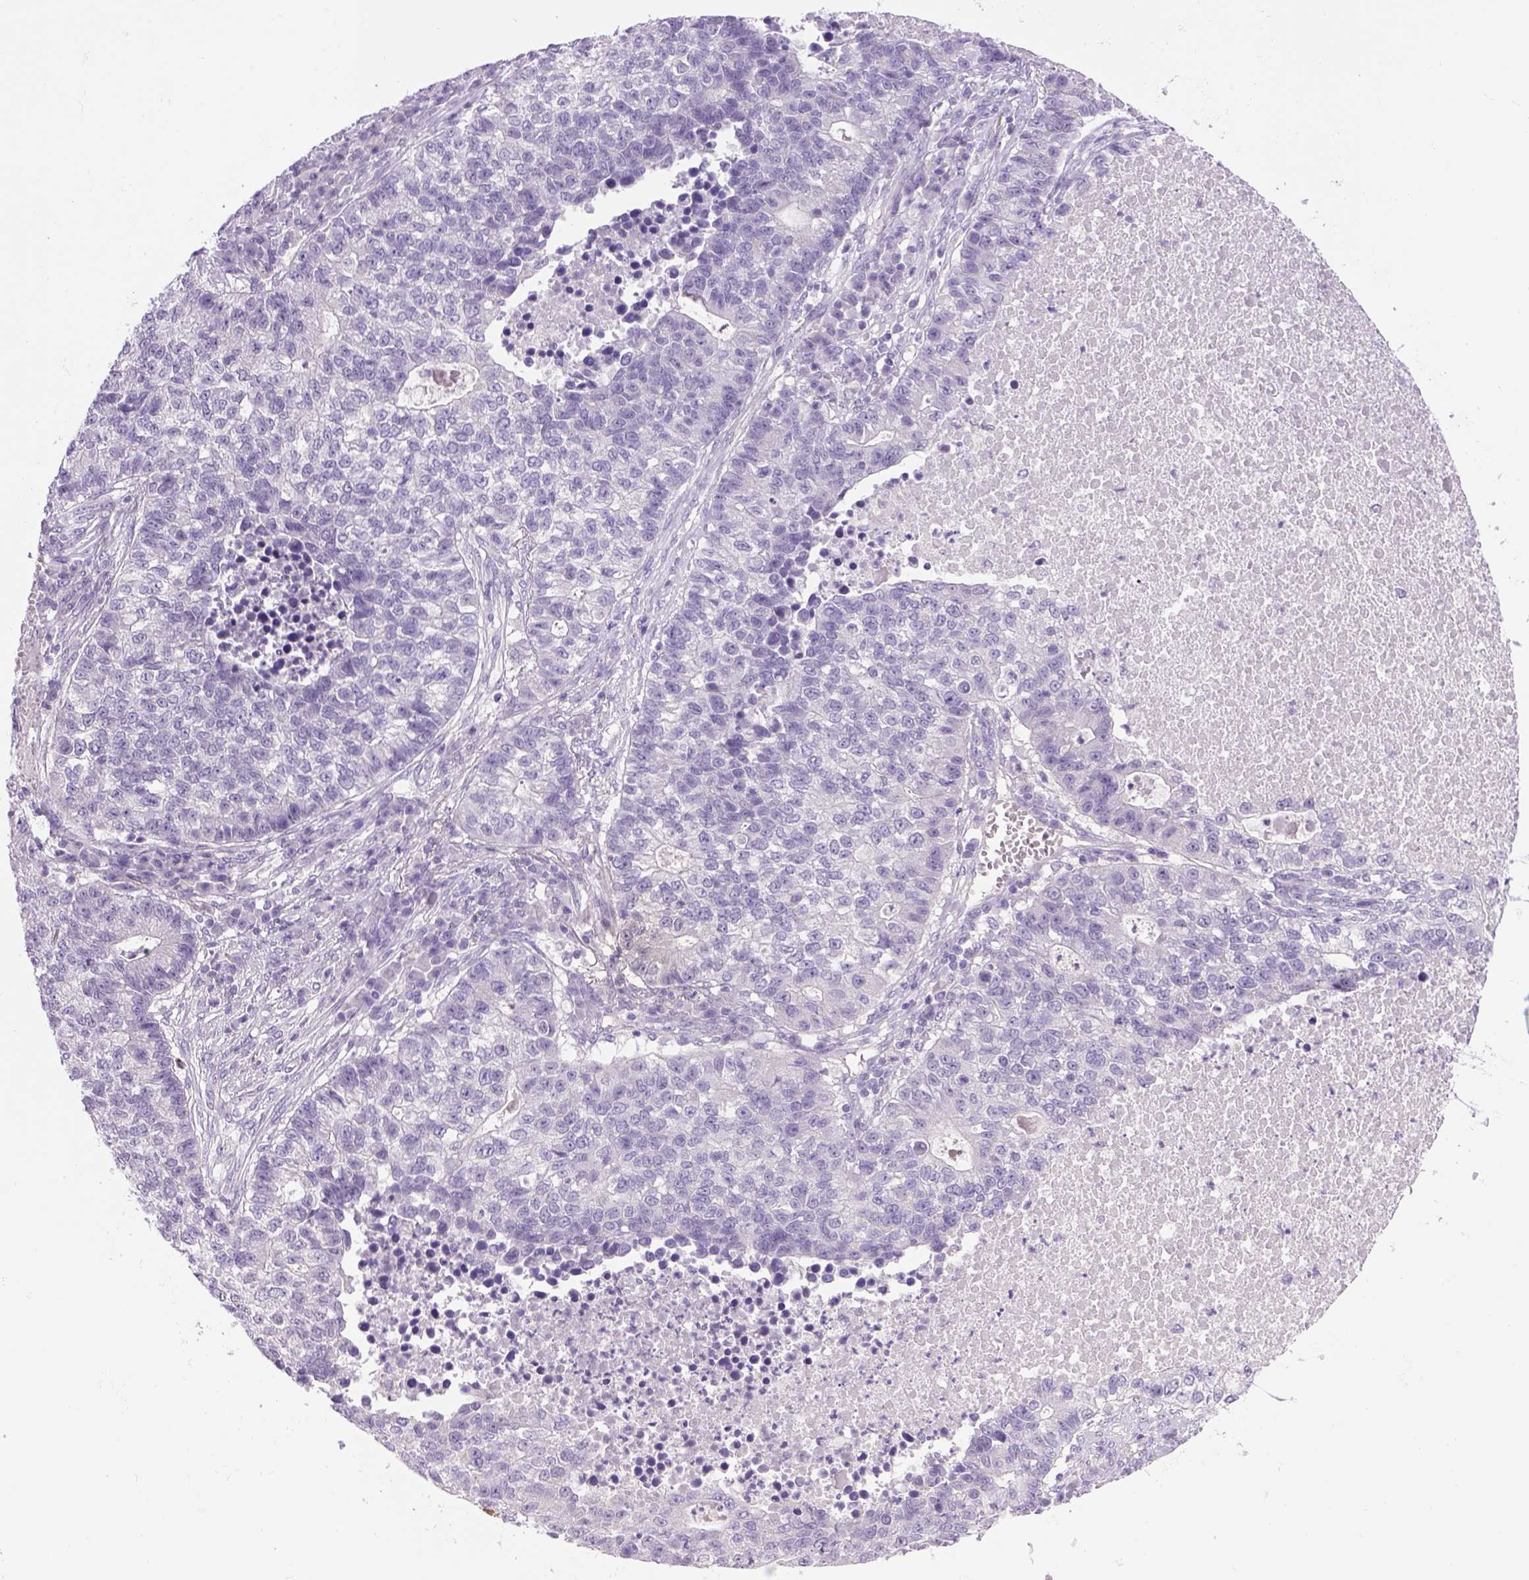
{"staining": {"intensity": "negative", "quantity": "none", "location": "none"}, "tissue": "lung cancer", "cell_type": "Tumor cells", "image_type": "cancer", "snomed": [{"axis": "morphology", "description": "Adenocarcinoma, NOS"}, {"axis": "topography", "description": "Lung"}], "caption": "High magnification brightfield microscopy of lung adenocarcinoma stained with DAB (3,3'-diaminobenzidine) (brown) and counterstained with hematoxylin (blue): tumor cells show no significant expression.", "gene": "DBH", "patient": {"sex": "male", "age": 57}}